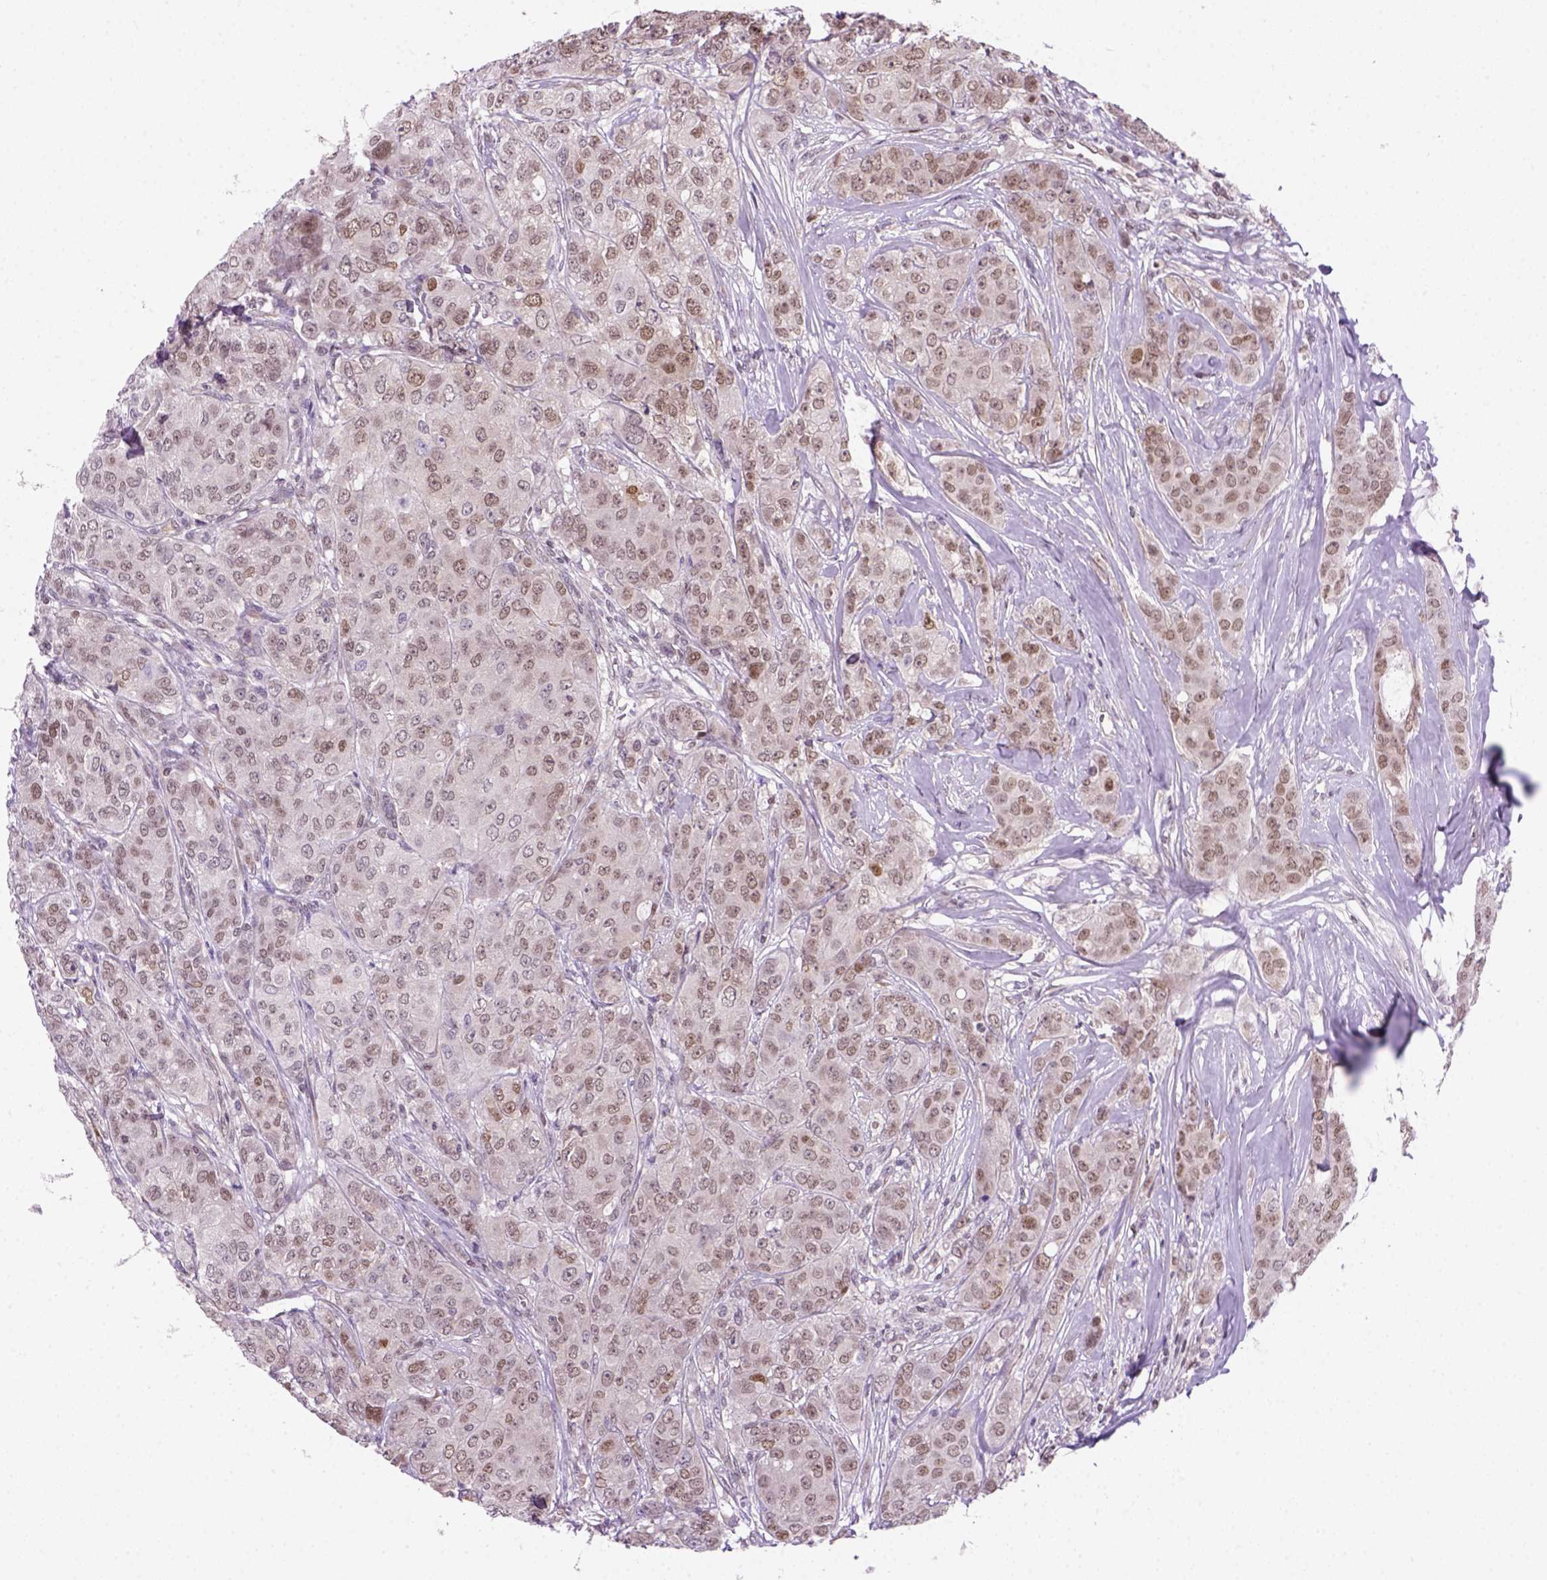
{"staining": {"intensity": "weak", "quantity": "<25%", "location": "nuclear"}, "tissue": "breast cancer", "cell_type": "Tumor cells", "image_type": "cancer", "snomed": [{"axis": "morphology", "description": "Duct carcinoma"}, {"axis": "topography", "description": "Breast"}], "caption": "Breast cancer (intraductal carcinoma) stained for a protein using immunohistochemistry (IHC) demonstrates no staining tumor cells.", "gene": "MGMT", "patient": {"sex": "female", "age": 43}}